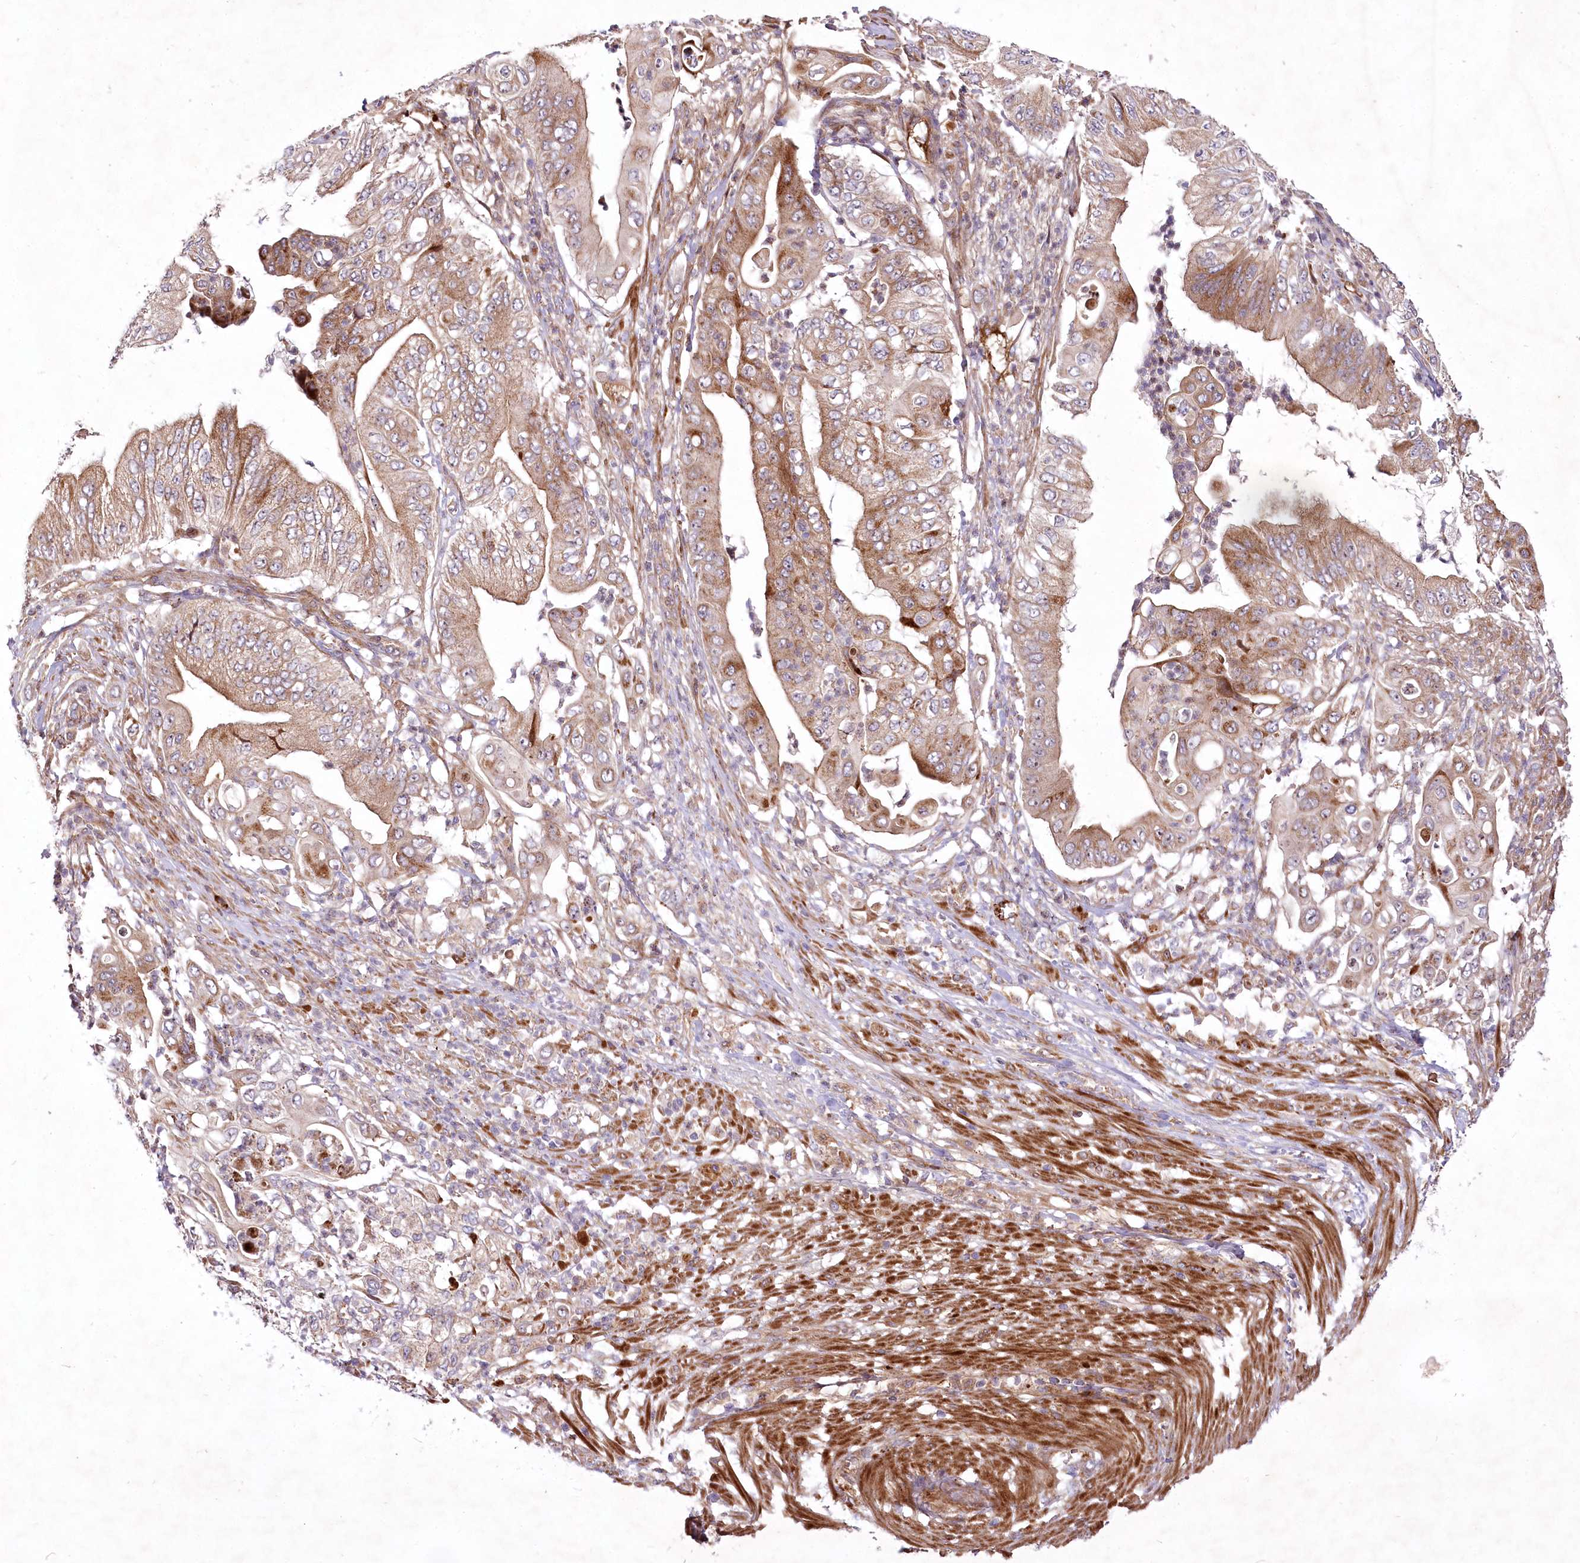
{"staining": {"intensity": "moderate", "quantity": ">75%", "location": "cytoplasmic/membranous"}, "tissue": "pancreatic cancer", "cell_type": "Tumor cells", "image_type": "cancer", "snomed": [{"axis": "morphology", "description": "Adenocarcinoma, NOS"}, {"axis": "topography", "description": "Pancreas"}], "caption": "DAB (3,3'-diaminobenzidine) immunohistochemical staining of pancreatic adenocarcinoma displays moderate cytoplasmic/membranous protein staining in about >75% of tumor cells. (DAB (3,3'-diaminobenzidine) IHC, brown staining for protein, blue staining for nuclei).", "gene": "PSTK", "patient": {"sex": "female", "age": 77}}